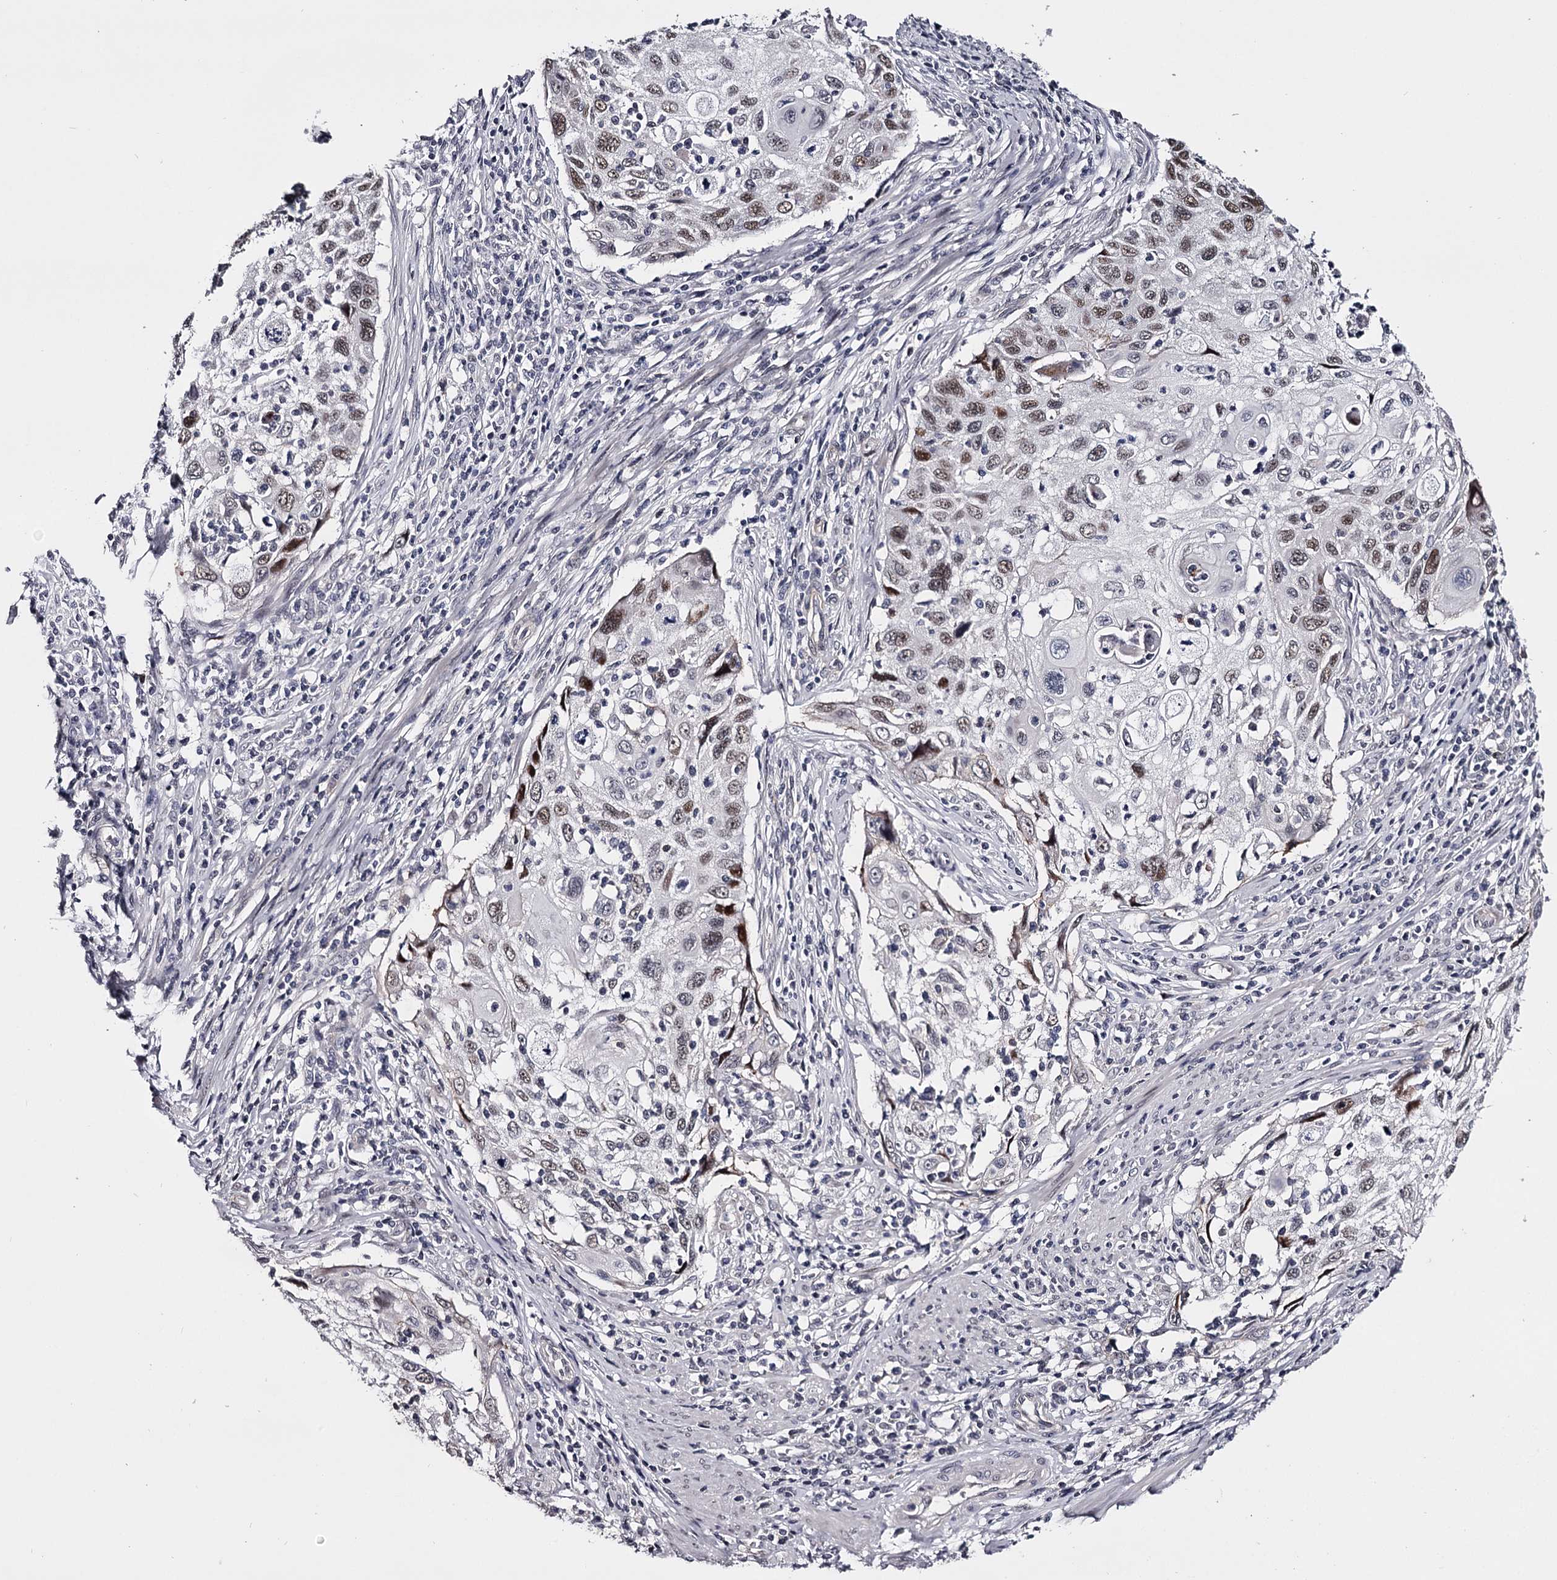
{"staining": {"intensity": "moderate", "quantity": "25%-75%", "location": "nuclear"}, "tissue": "cervical cancer", "cell_type": "Tumor cells", "image_type": "cancer", "snomed": [{"axis": "morphology", "description": "Squamous cell carcinoma, NOS"}, {"axis": "topography", "description": "Cervix"}], "caption": "Approximately 25%-75% of tumor cells in squamous cell carcinoma (cervical) show moderate nuclear protein staining as visualized by brown immunohistochemical staining.", "gene": "OVOL2", "patient": {"sex": "female", "age": 70}}